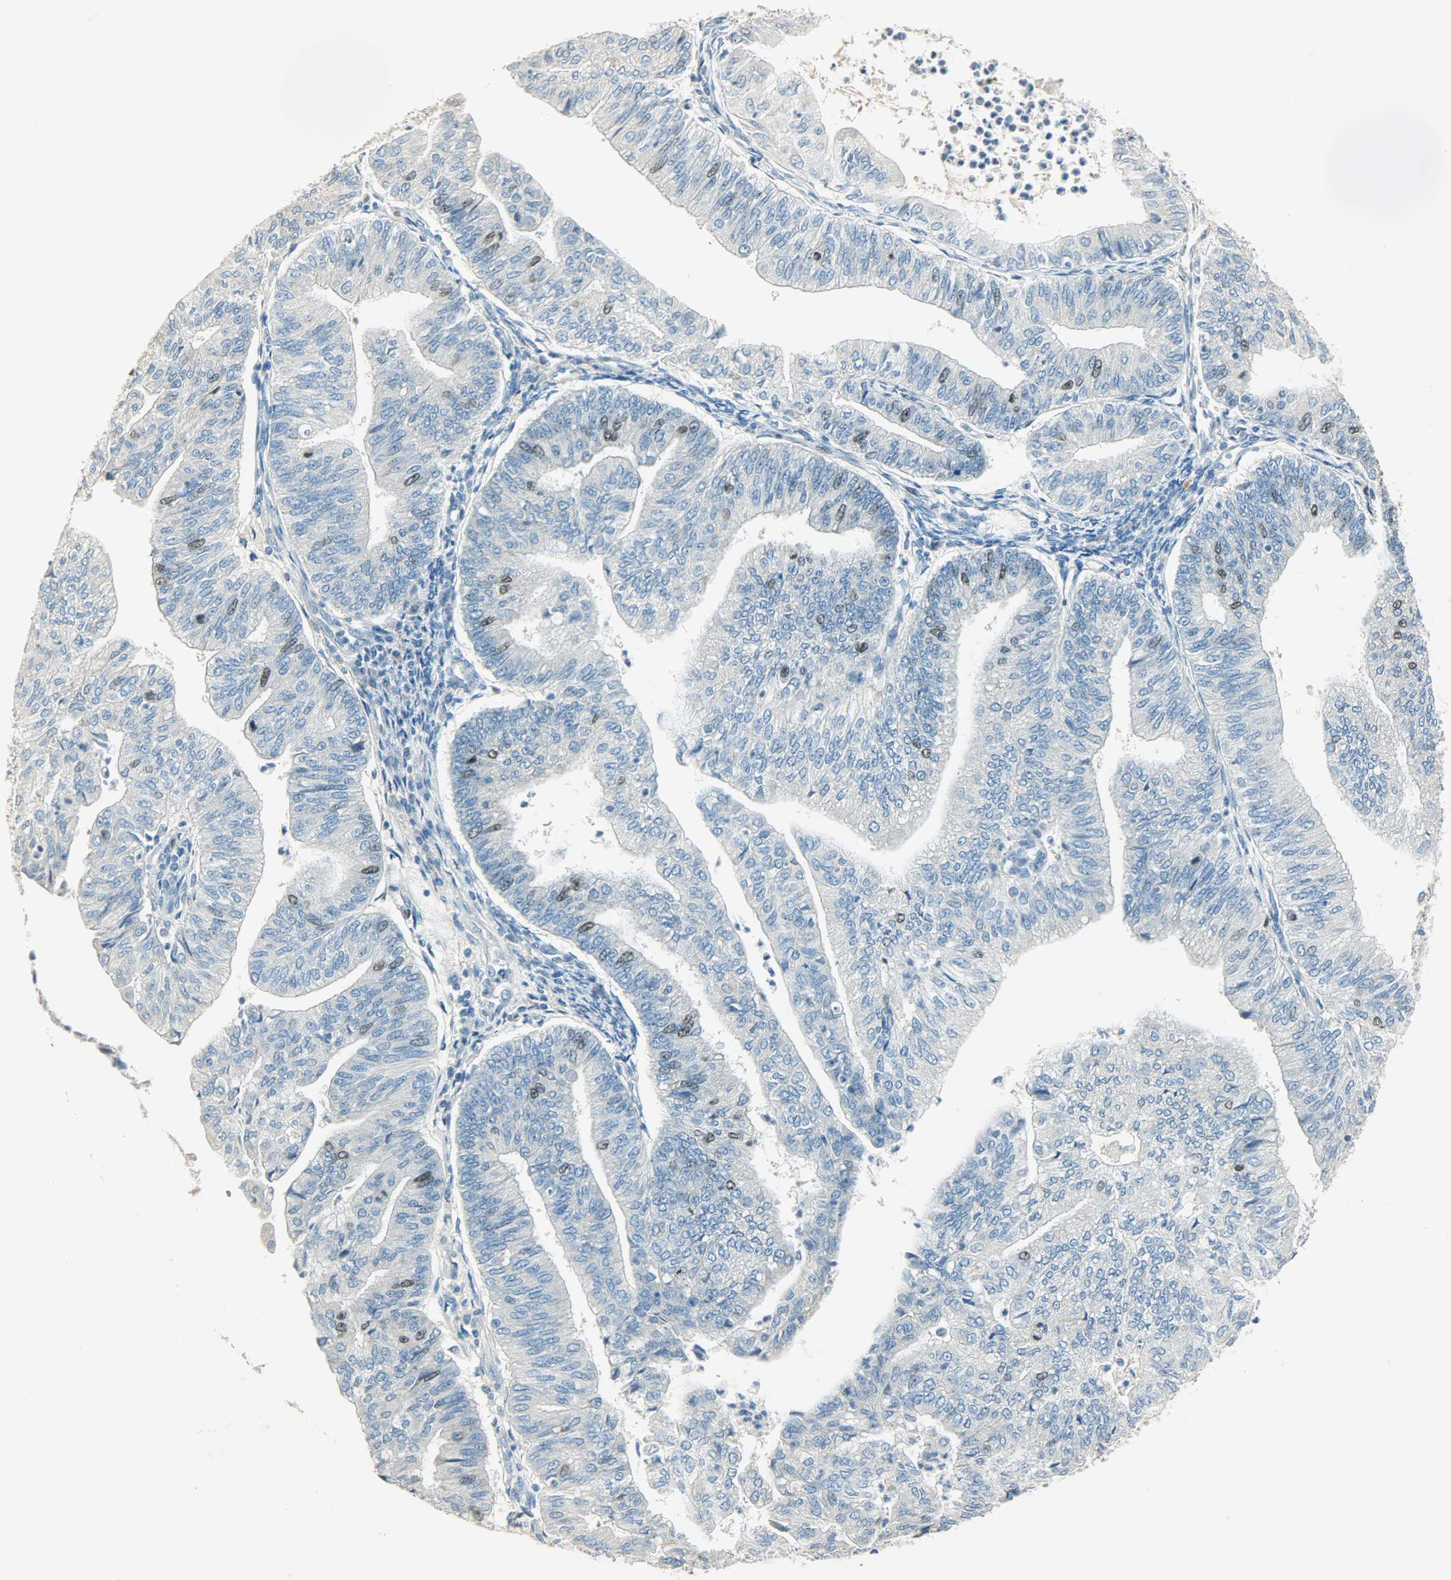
{"staining": {"intensity": "strong", "quantity": "<25%", "location": "nuclear"}, "tissue": "endometrial cancer", "cell_type": "Tumor cells", "image_type": "cancer", "snomed": [{"axis": "morphology", "description": "Adenocarcinoma, NOS"}, {"axis": "topography", "description": "Endometrium"}], "caption": "Immunohistochemical staining of human endometrial cancer exhibits medium levels of strong nuclear protein staining in approximately <25% of tumor cells.", "gene": "TPX2", "patient": {"sex": "female", "age": 59}}